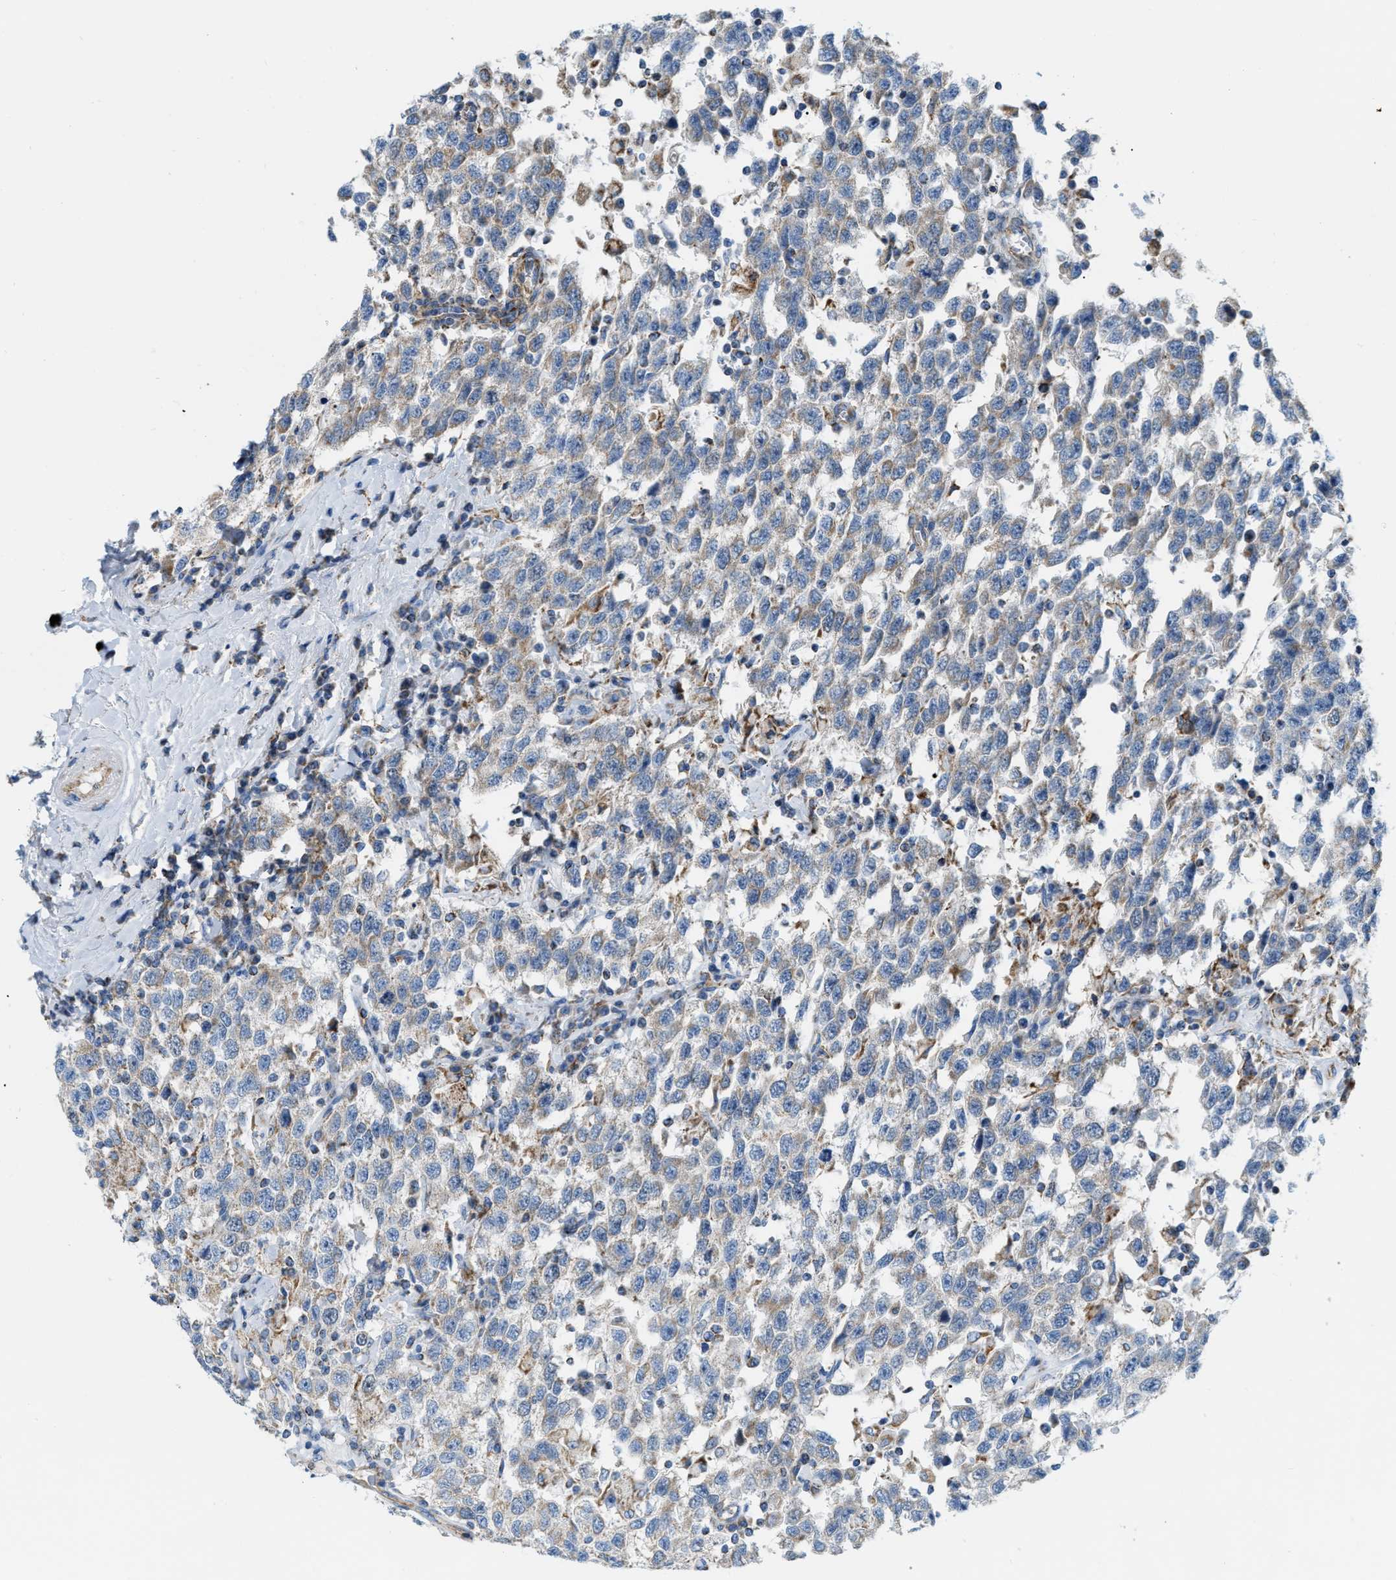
{"staining": {"intensity": "weak", "quantity": "<25%", "location": "cytoplasmic/membranous"}, "tissue": "testis cancer", "cell_type": "Tumor cells", "image_type": "cancer", "snomed": [{"axis": "morphology", "description": "Seminoma, NOS"}, {"axis": "topography", "description": "Testis"}], "caption": "An image of human testis seminoma is negative for staining in tumor cells.", "gene": "JADE1", "patient": {"sex": "male", "age": 41}}